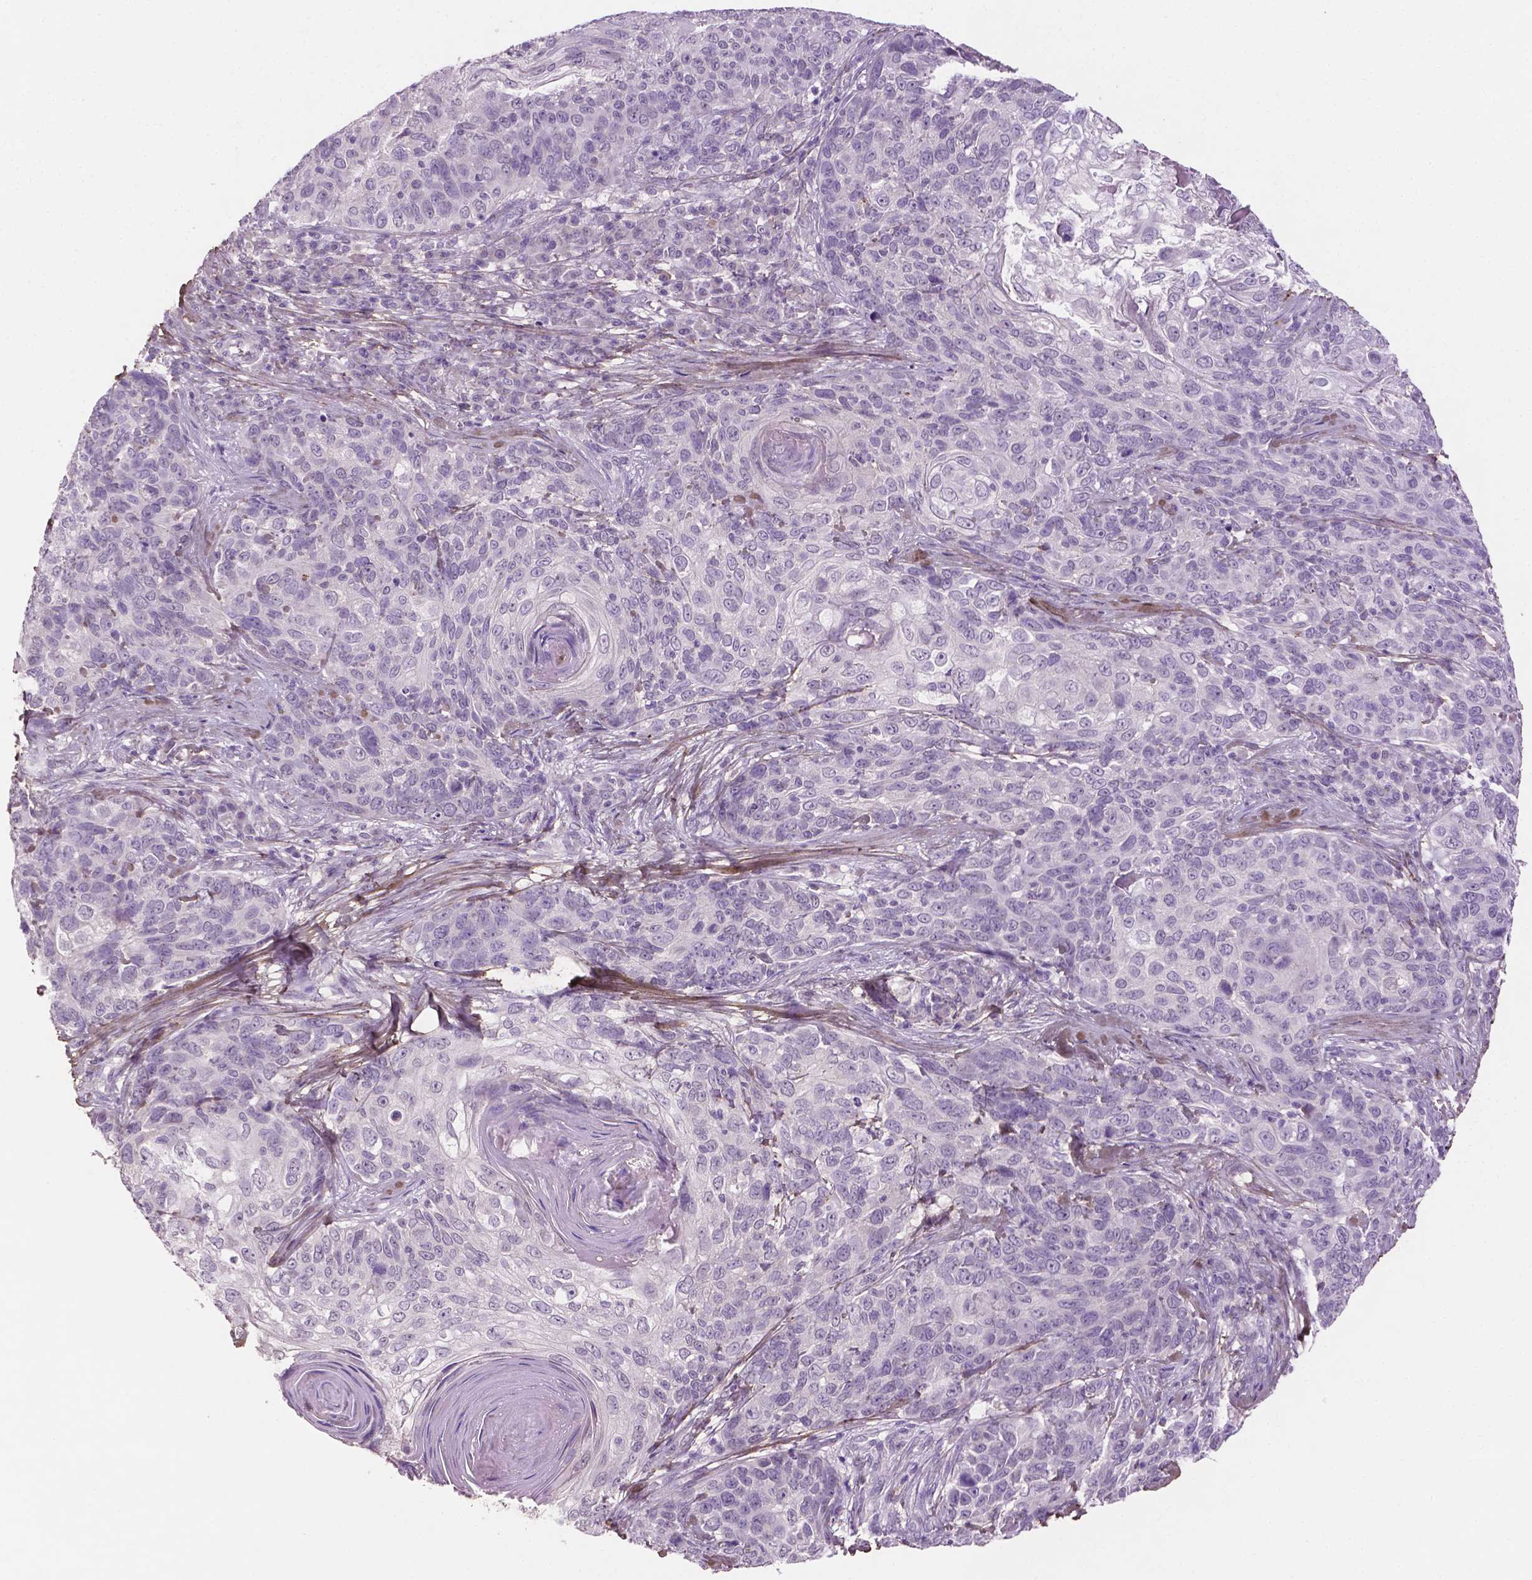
{"staining": {"intensity": "negative", "quantity": "none", "location": "none"}, "tissue": "skin cancer", "cell_type": "Tumor cells", "image_type": "cancer", "snomed": [{"axis": "morphology", "description": "Squamous cell carcinoma, NOS"}, {"axis": "topography", "description": "Skin"}], "caption": "Protein analysis of skin cancer (squamous cell carcinoma) shows no significant positivity in tumor cells.", "gene": "DLG2", "patient": {"sex": "male", "age": 92}}